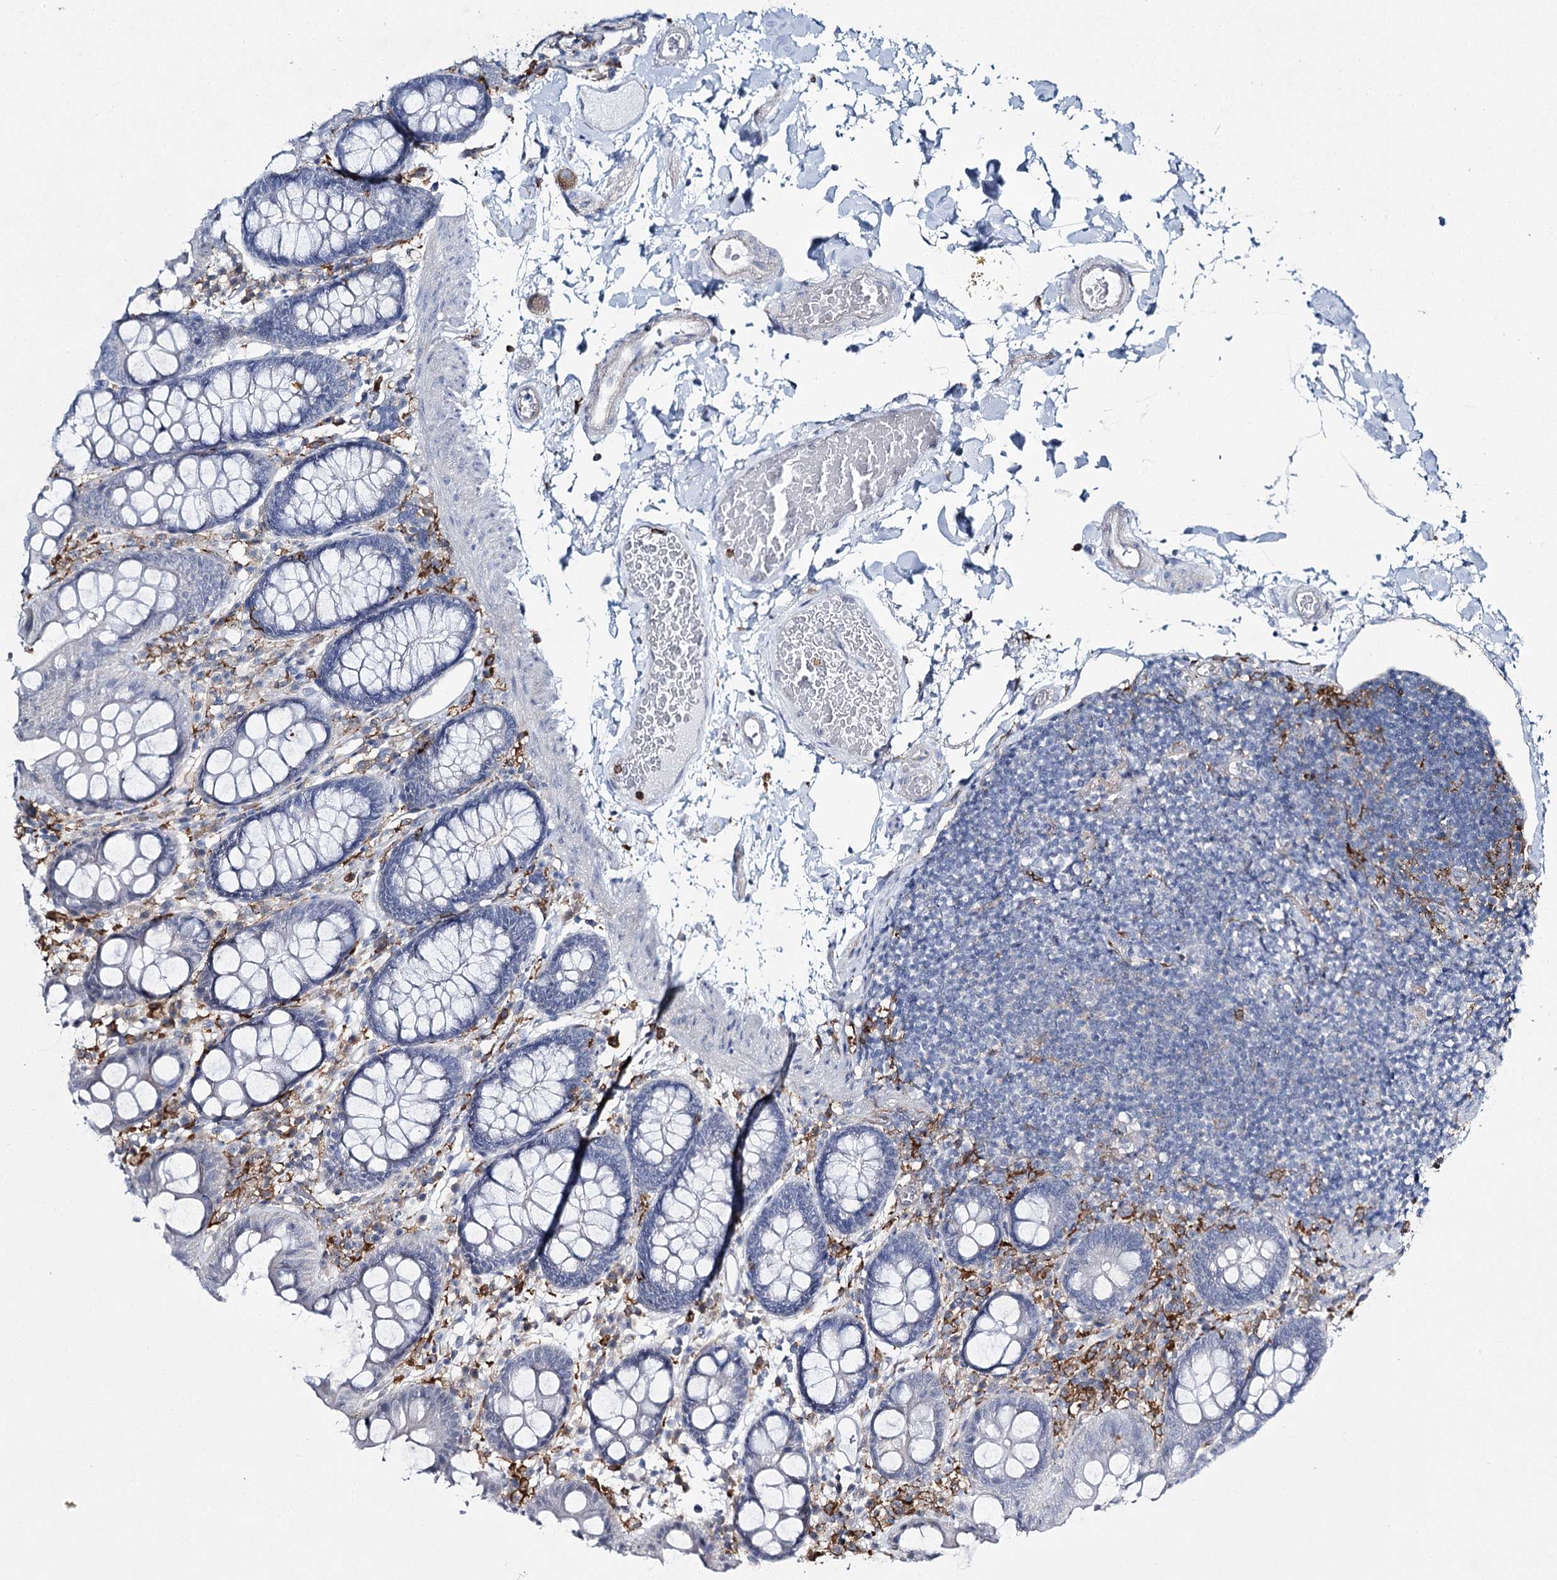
{"staining": {"intensity": "negative", "quantity": "none", "location": "none"}, "tissue": "colon", "cell_type": "Endothelial cells", "image_type": "normal", "snomed": [{"axis": "morphology", "description": "Normal tissue, NOS"}, {"axis": "topography", "description": "Colon"}], "caption": "Immunohistochemistry (IHC) micrograph of normal colon: human colon stained with DAB (3,3'-diaminobenzidine) displays no significant protein staining in endothelial cells.", "gene": "CCDC88A", "patient": {"sex": "male", "age": 75}}